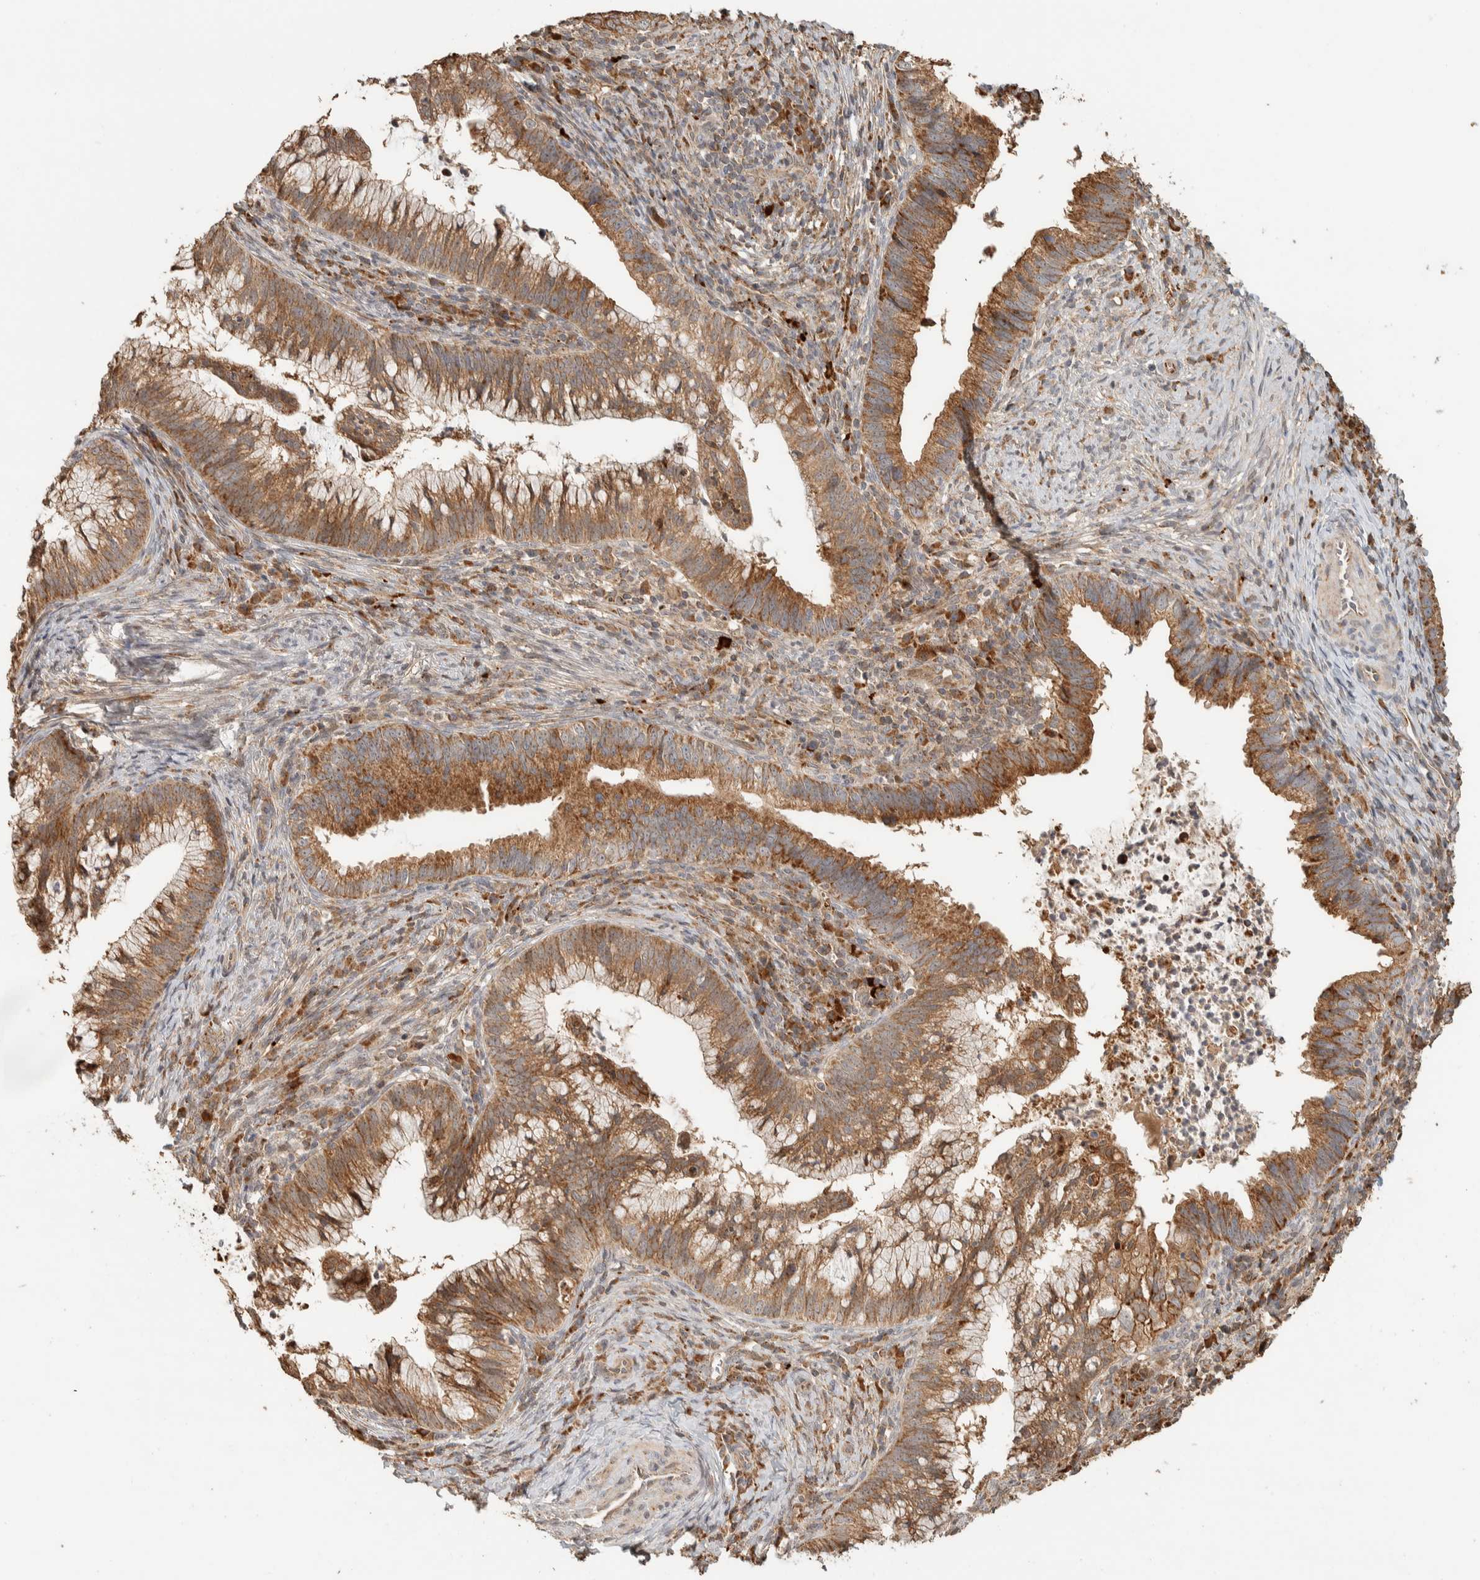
{"staining": {"intensity": "moderate", "quantity": ">75%", "location": "cytoplasmic/membranous"}, "tissue": "cervical cancer", "cell_type": "Tumor cells", "image_type": "cancer", "snomed": [{"axis": "morphology", "description": "Adenocarcinoma, NOS"}, {"axis": "topography", "description": "Cervix"}], "caption": "High-magnification brightfield microscopy of cervical adenocarcinoma stained with DAB (3,3'-diaminobenzidine) (brown) and counterstained with hematoxylin (blue). tumor cells exhibit moderate cytoplasmic/membranous positivity is identified in about>75% of cells. (DAB IHC, brown staining for protein, blue staining for nuclei).", "gene": "KIF9", "patient": {"sex": "female", "age": 36}}